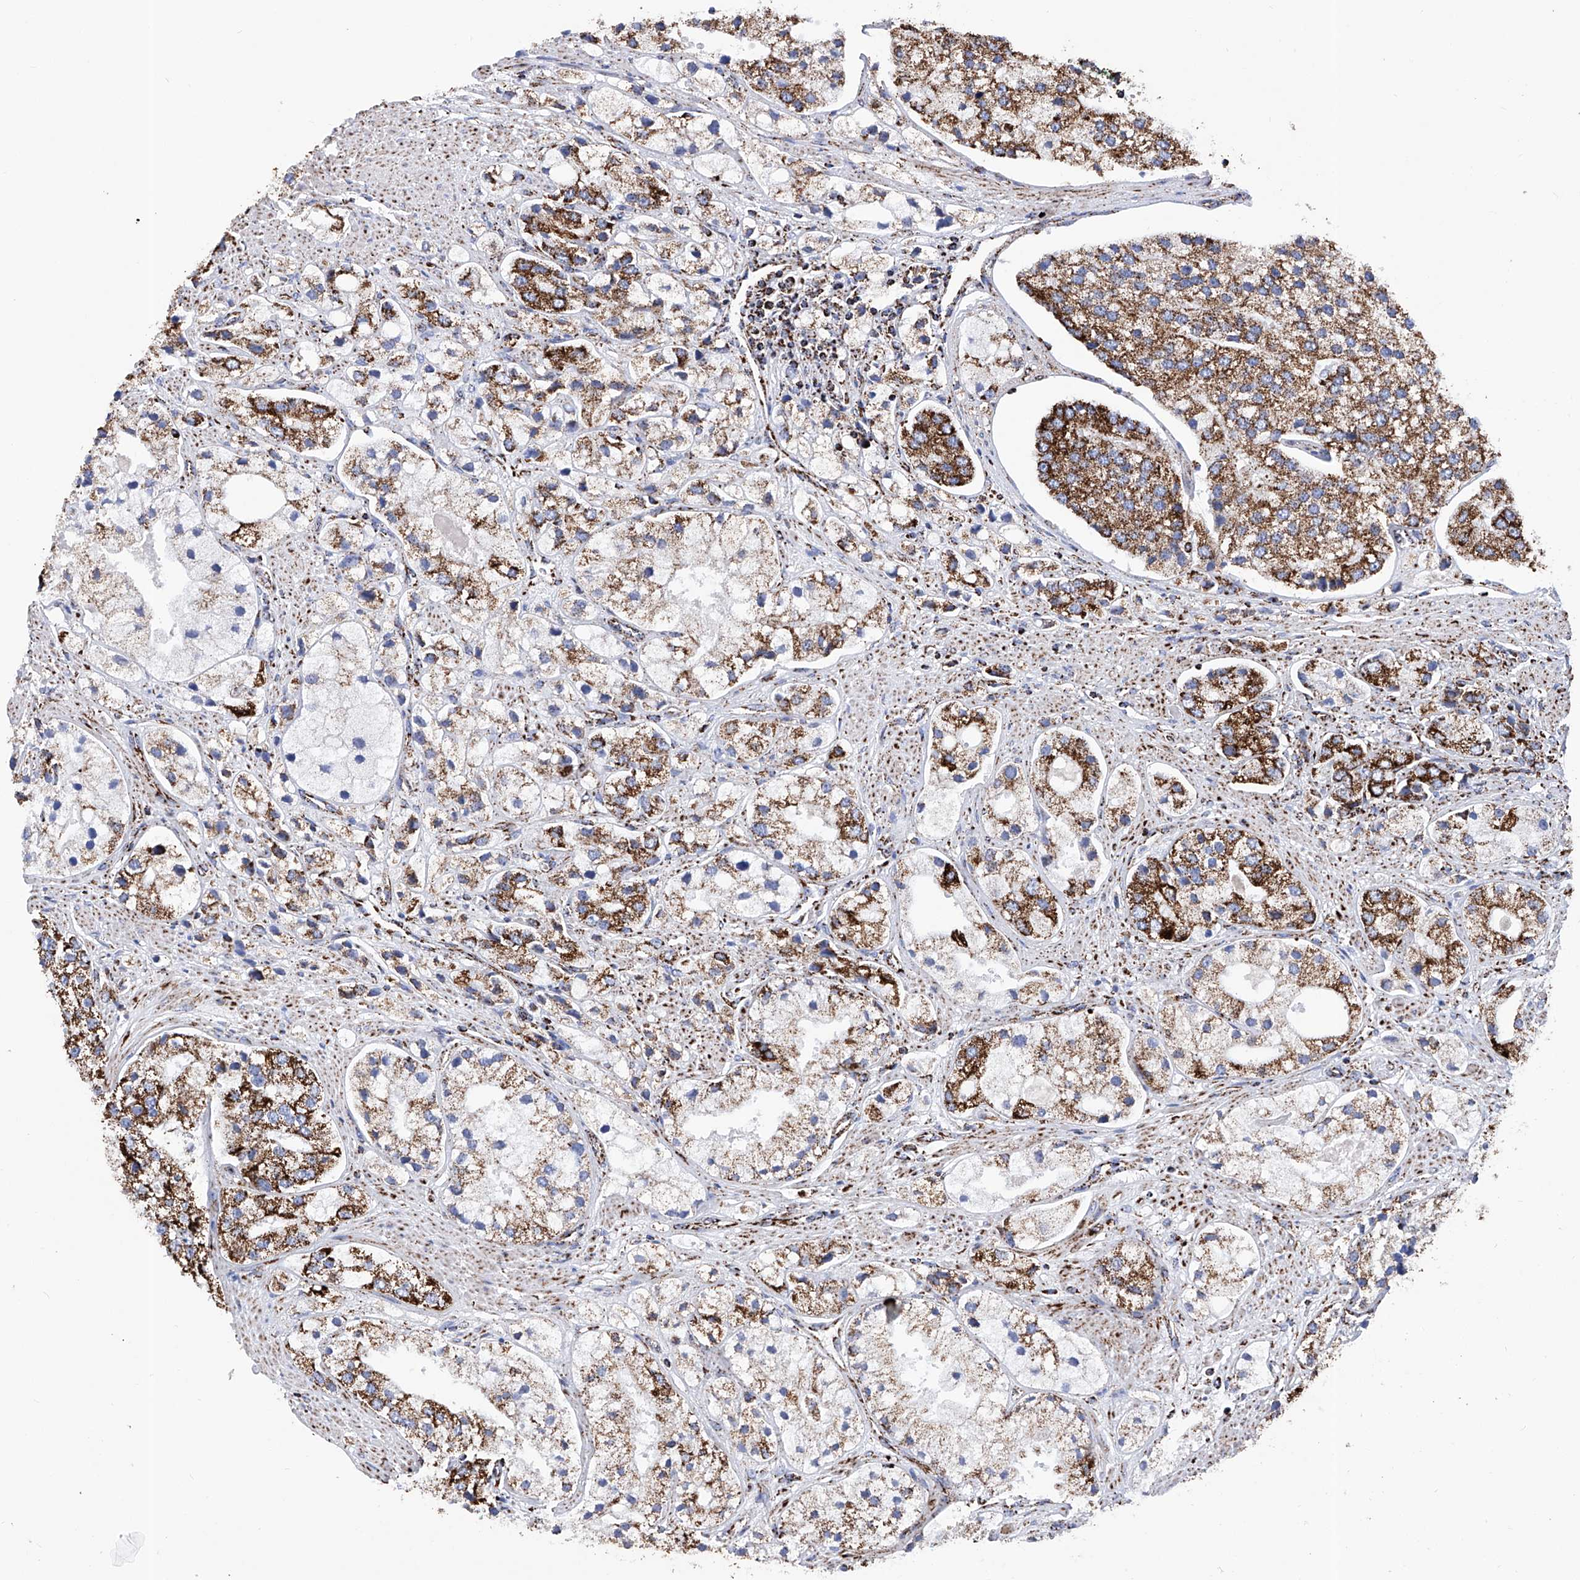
{"staining": {"intensity": "strong", "quantity": "25%-75%", "location": "cytoplasmic/membranous"}, "tissue": "prostate cancer", "cell_type": "Tumor cells", "image_type": "cancer", "snomed": [{"axis": "morphology", "description": "Adenocarcinoma, High grade"}, {"axis": "topography", "description": "Prostate"}], "caption": "Human prostate high-grade adenocarcinoma stained with a protein marker displays strong staining in tumor cells.", "gene": "ATP5PF", "patient": {"sex": "male", "age": 50}}